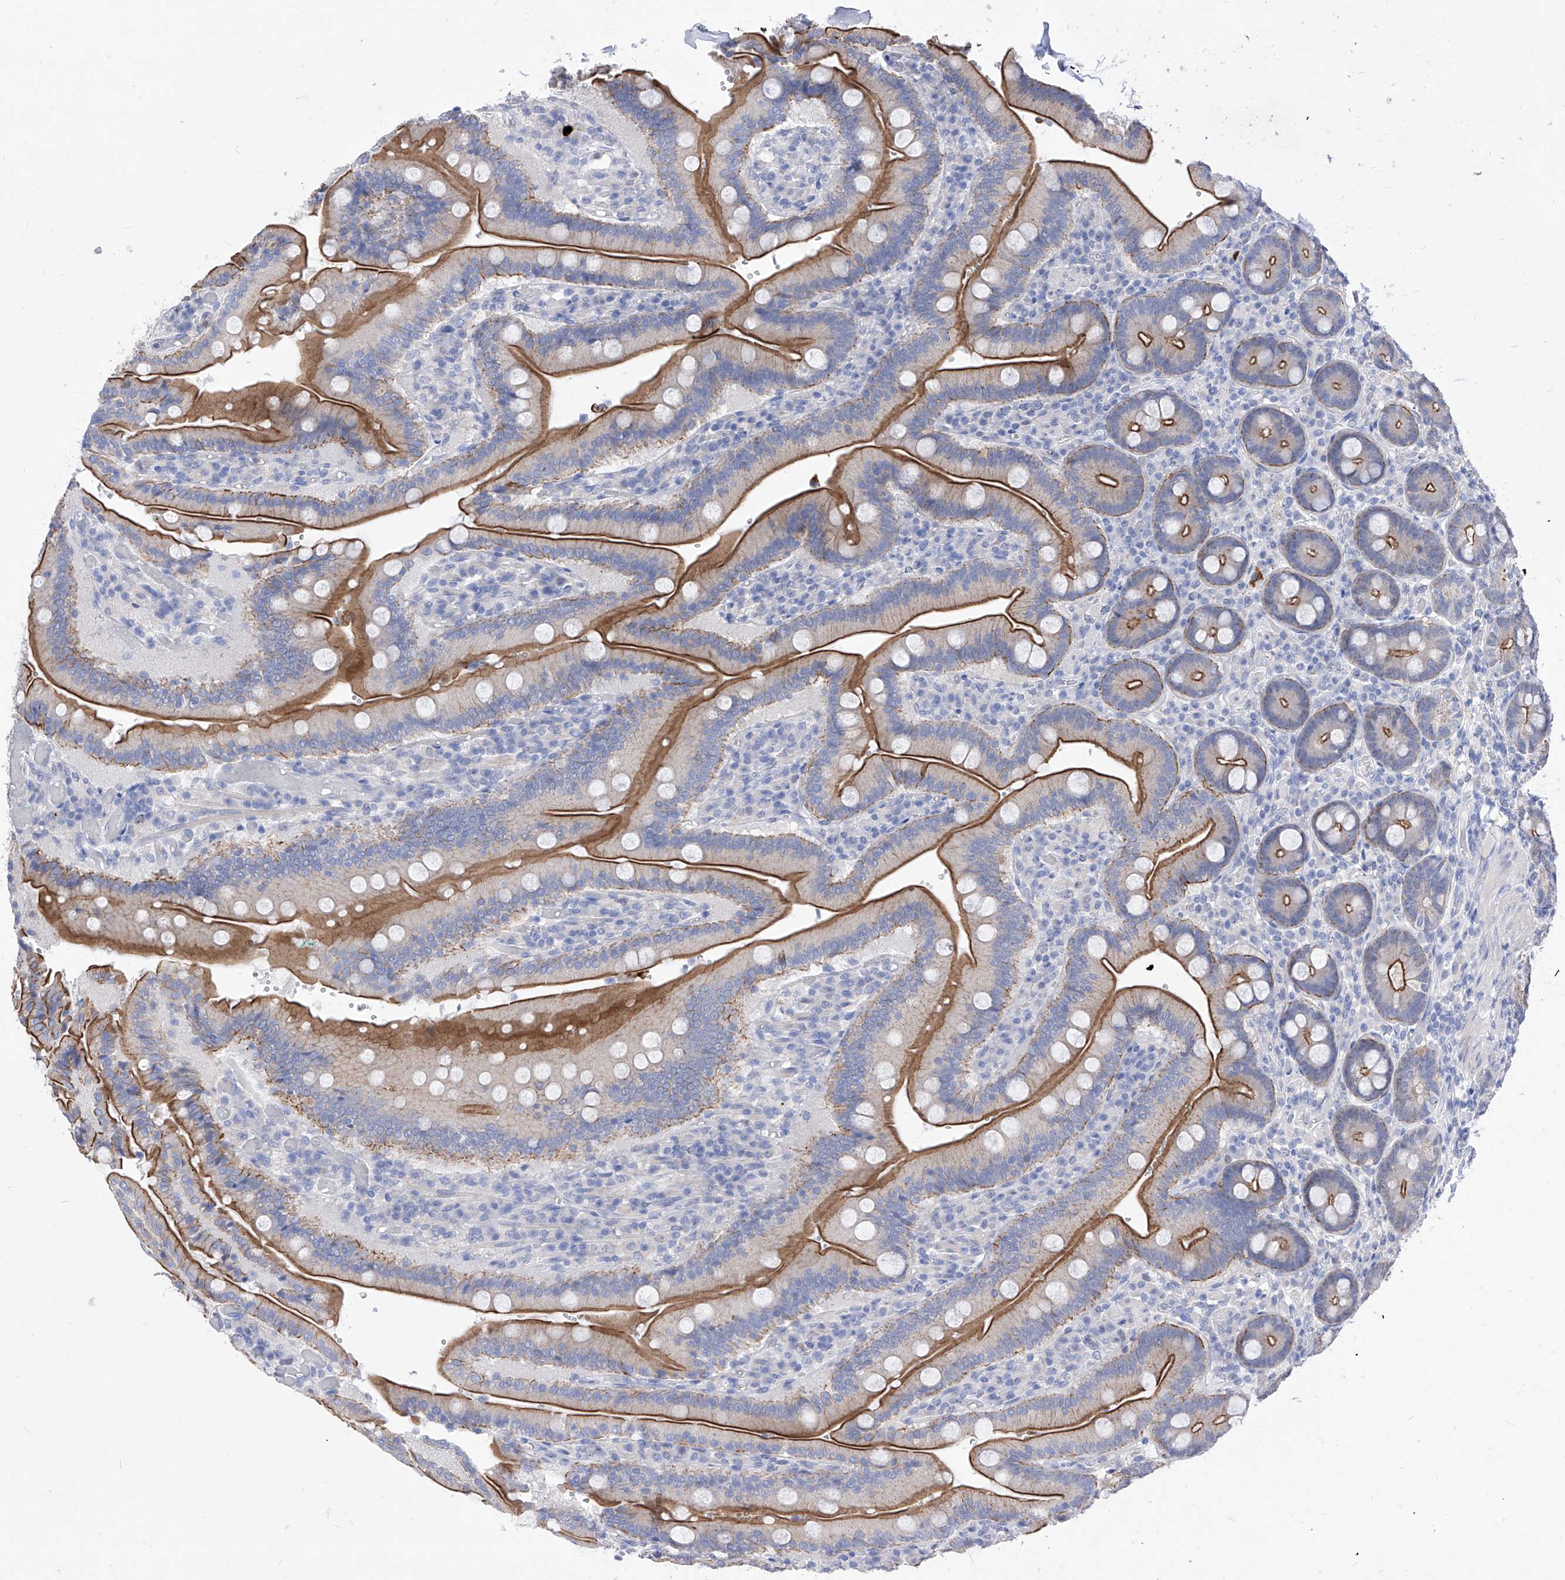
{"staining": {"intensity": "strong", "quantity": "25%-75%", "location": "cytoplasmic/membranous"}, "tissue": "duodenum", "cell_type": "Glandular cells", "image_type": "normal", "snomed": [{"axis": "morphology", "description": "Normal tissue, NOS"}, {"axis": "topography", "description": "Duodenum"}], "caption": "IHC of normal duodenum exhibits high levels of strong cytoplasmic/membranous positivity in approximately 25%-75% of glandular cells. The staining was performed using DAB (3,3'-diaminobenzidine) to visualize the protein expression in brown, while the nuclei were stained in blue with hematoxylin (Magnification: 20x).", "gene": "VAX1", "patient": {"sex": "female", "age": 62}}